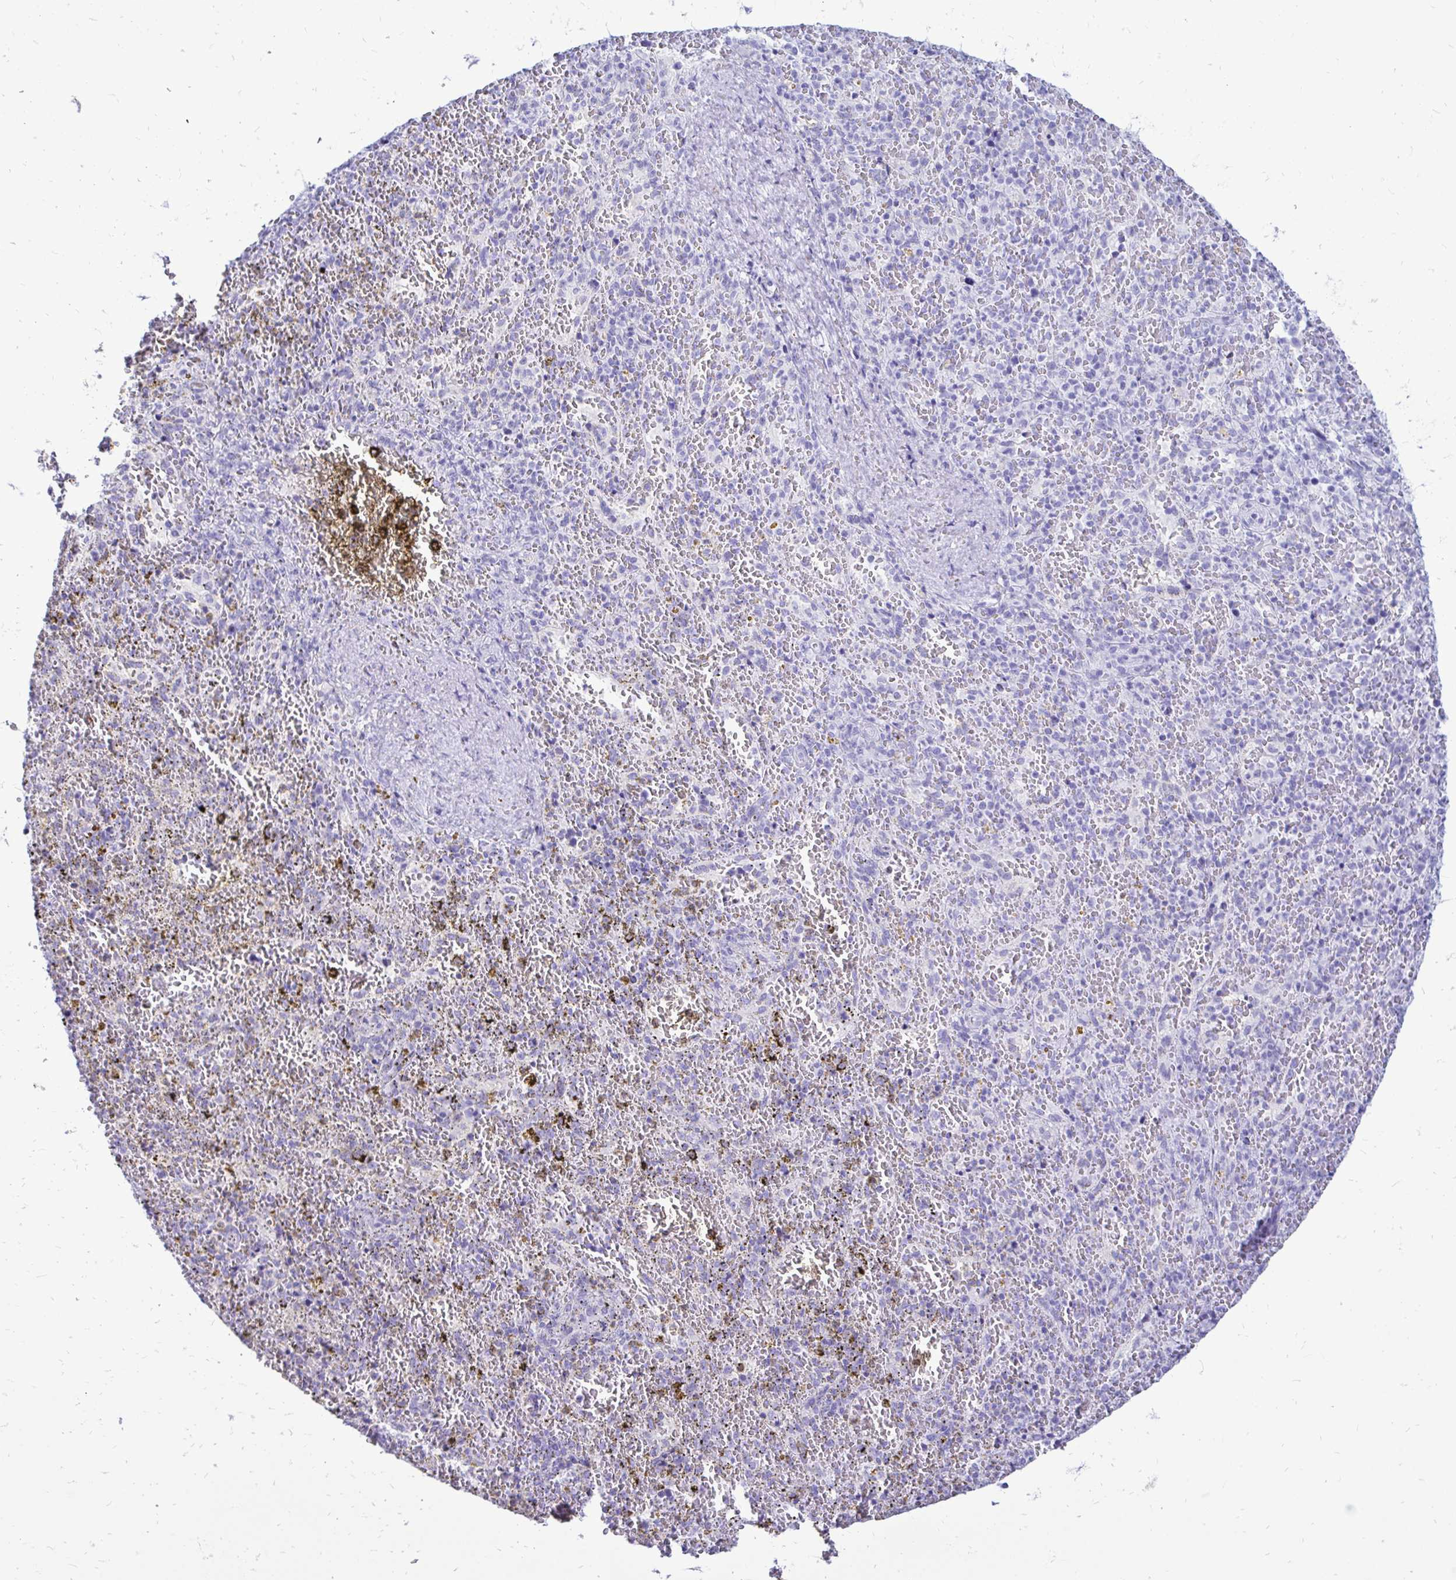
{"staining": {"intensity": "negative", "quantity": "none", "location": "none"}, "tissue": "spleen", "cell_type": "Cells in red pulp", "image_type": "normal", "snomed": [{"axis": "morphology", "description": "Normal tissue, NOS"}, {"axis": "topography", "description": "Spleen"}], "caption": "The immunohistochemistry photomicrograph has no significant expression in cells in red pulp of spleen.", "gene": "OR10R2", "patient": {"sex": "female", "age": 50}}